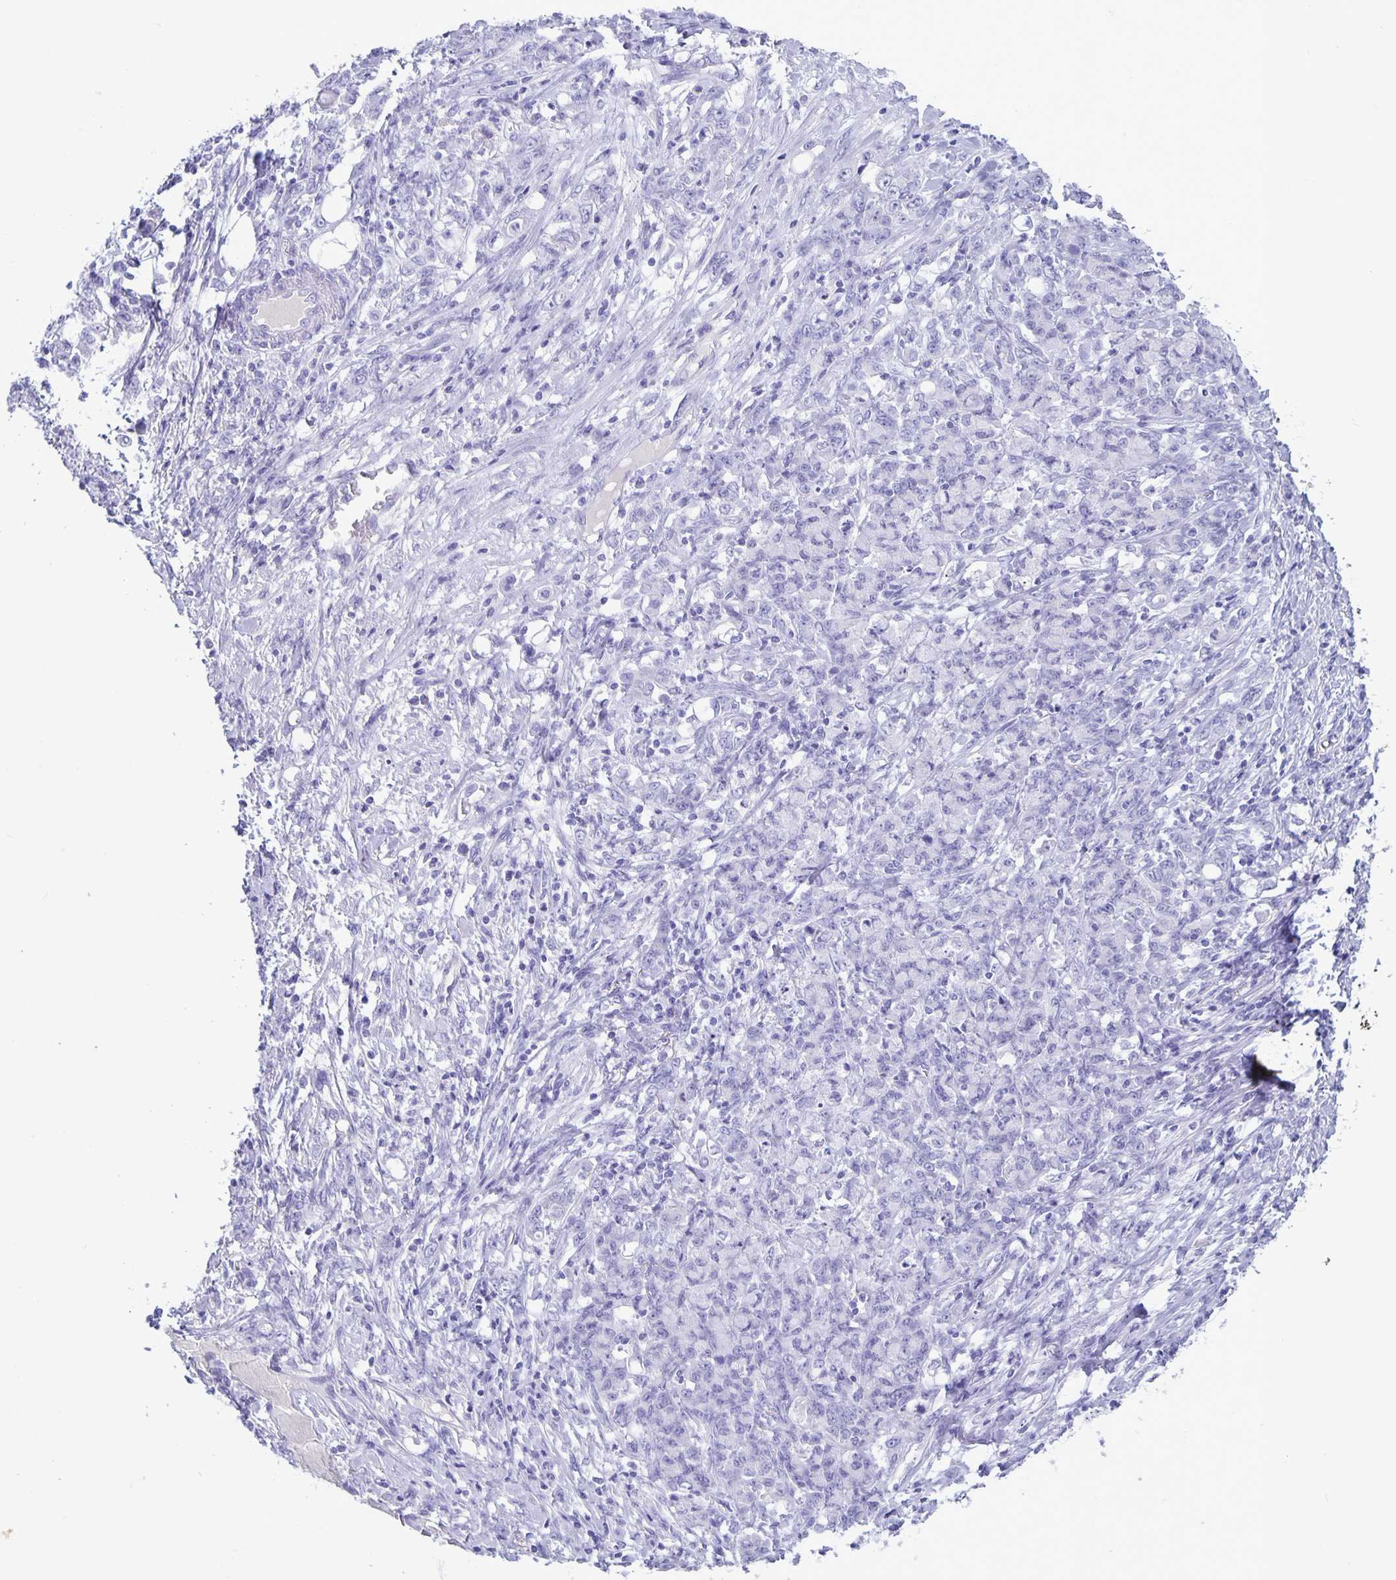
{"staining": {"intensity": "negative", "quantity": "none", "location": "none"}, "tissue": "stomach cancer", "cell_type": "Tumor cells", "image_type": "cancer", "snomed": [{"axis": "morphology", "description": "Adenocarcinoma, NOS"}, {"axis": "topography", "description": "Stomach"}], "caption": "Tumor cells are negative for protein expression in human adenocarcinoma (stomach).", "gene": "BPIFA3", "patient": {"sex": "female", "age": 79}}